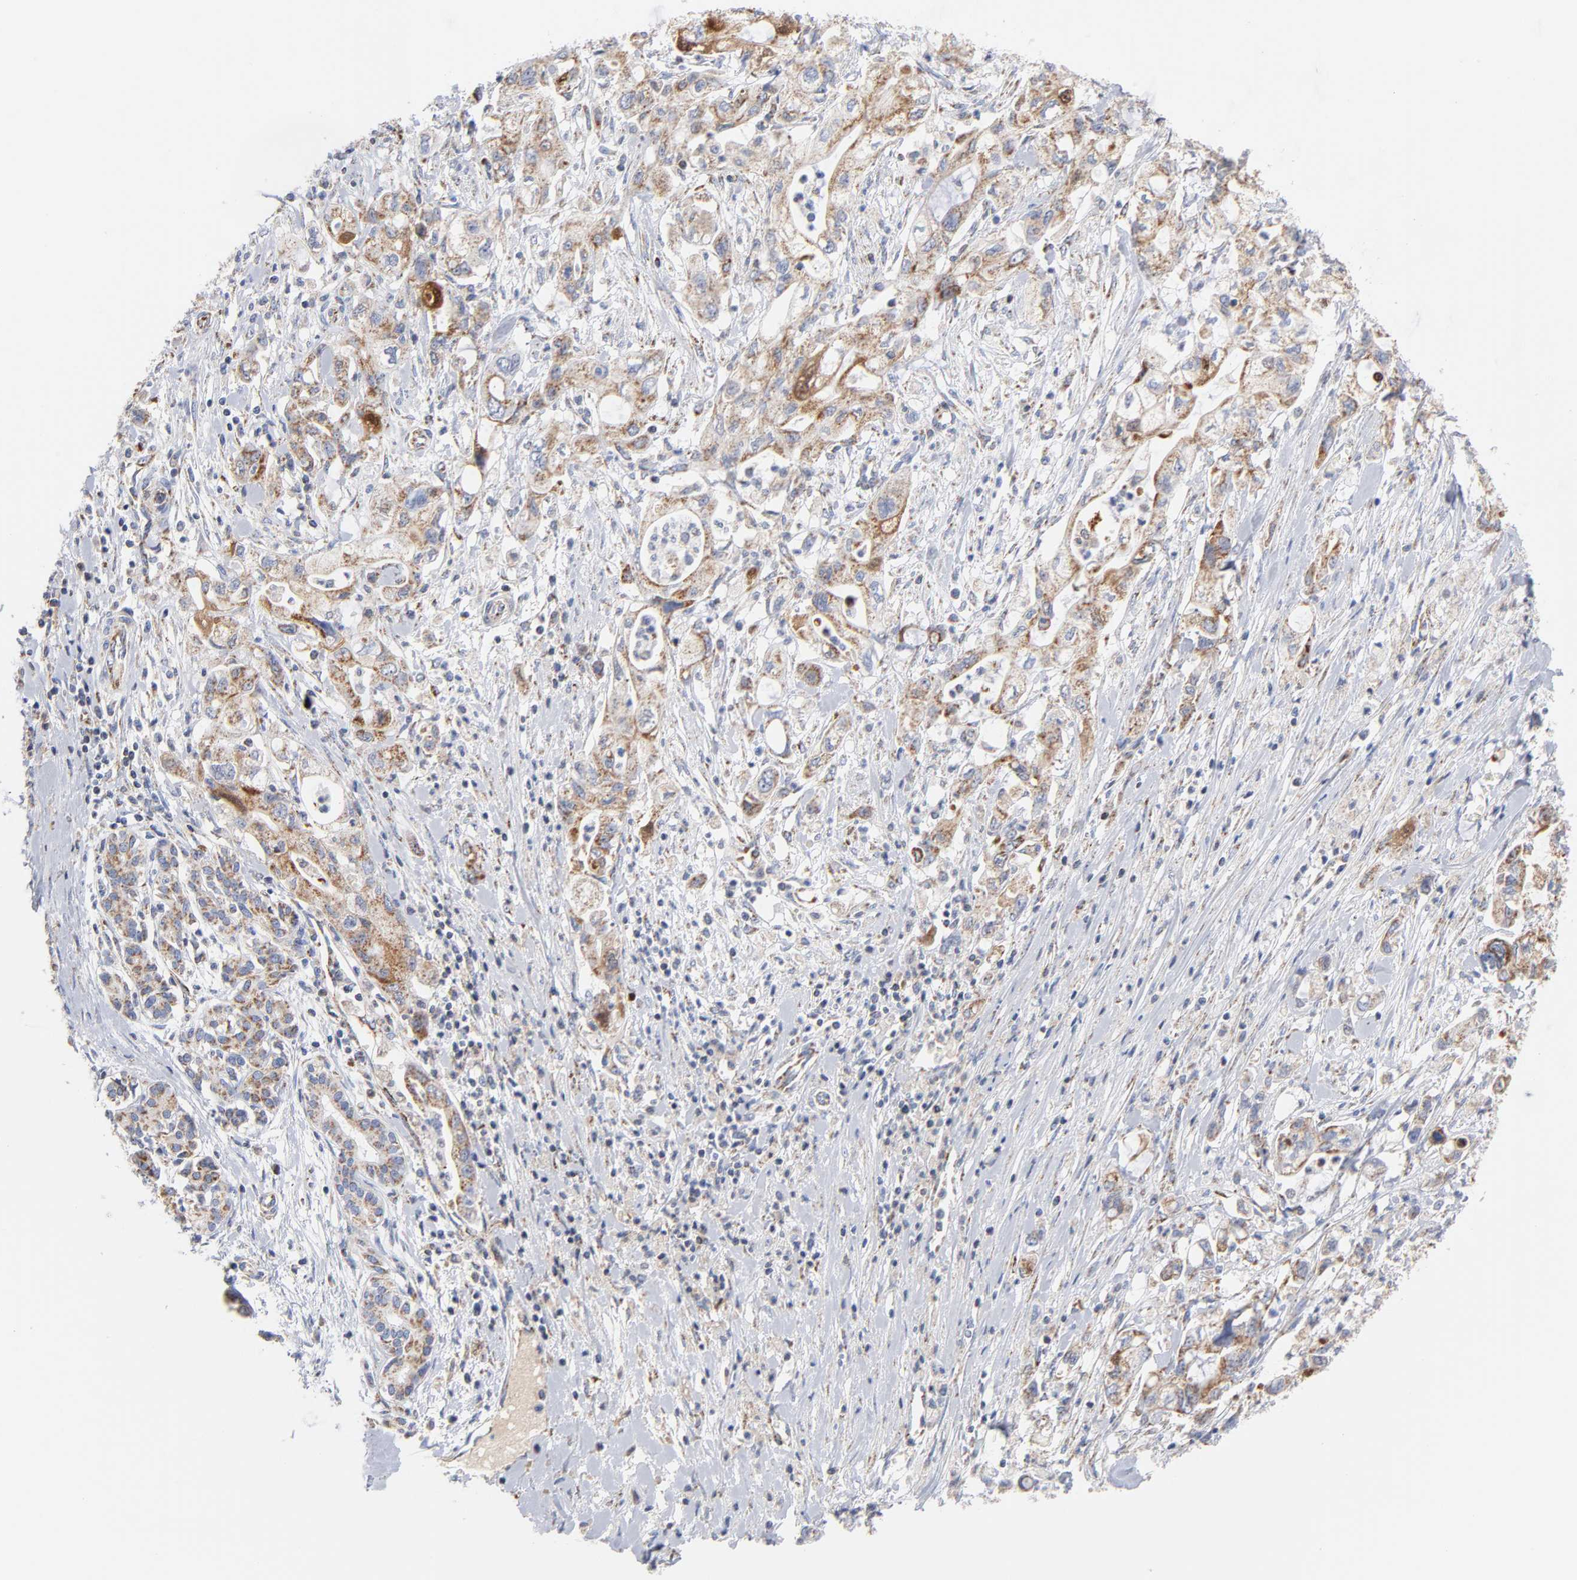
{"staining": {"intensity": "moderate", "quantity": ">75%", "location": "cytoplasmic/membranous"}, "tissue": "pancreatic cancer", "cell_type": "Tumor cells", "image_type": "cancer", "snomed": [{"axis": "morphology", "description": "Adenocarcinoma, NOS"}, {"axis": "topography", "description": "Pancreas"}], "caption": "High-magnification brightfield microscopy of pancreatic cancer (adenocarcinoma) stained with DAB (brown) and counterstained with hematoxylin (blue). tumor cells exhibit moderate cytoplasmic/membranous staining is appreciated in about>75% of cells.", "gene": "DIABLO", "patient": {"sex": "male", "age": 79}}